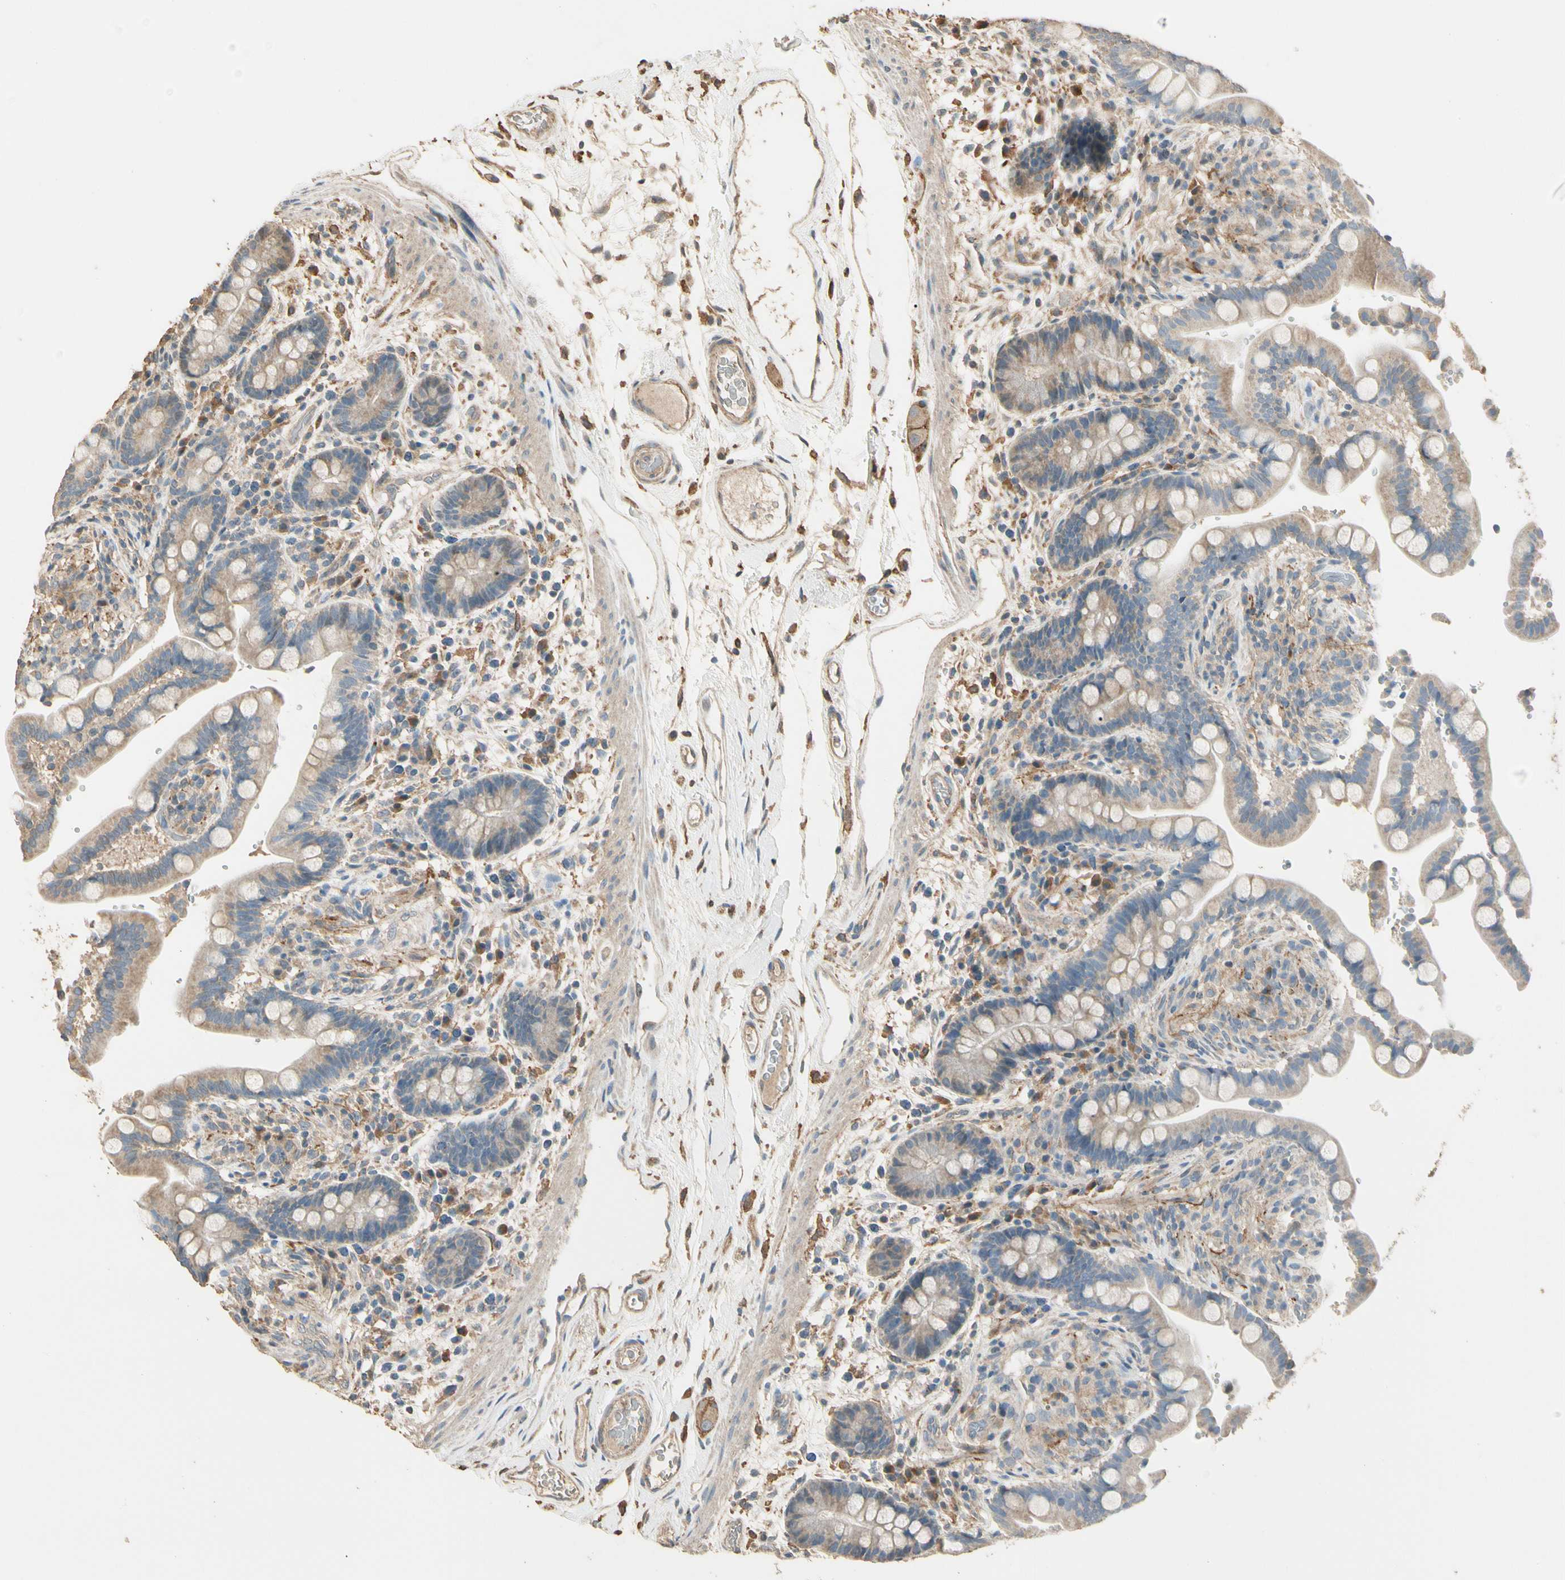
{"staining": {"intensity": "moderate", "quantity": ">75%", "location": "cytoplasmic/membranous"}, "tissue": "colon", "cell_type": "Endothelial cells", "image_type": "normal", "snomed": [{"axis": "morphology", "description": "Normal tissue, NOS"}, {"axis": "topography", "description": "Colon"}], "caption": "Immunohistochemistry (IHC) photomicrograph of benign colon stained for a protein (brown), which reveals medium levels of moderate cytoplasmic/membranous positivity in approximately >75% of endothelial cells.", "gene": "CDH6", "patient": {"sex": "male", "age": 73}}